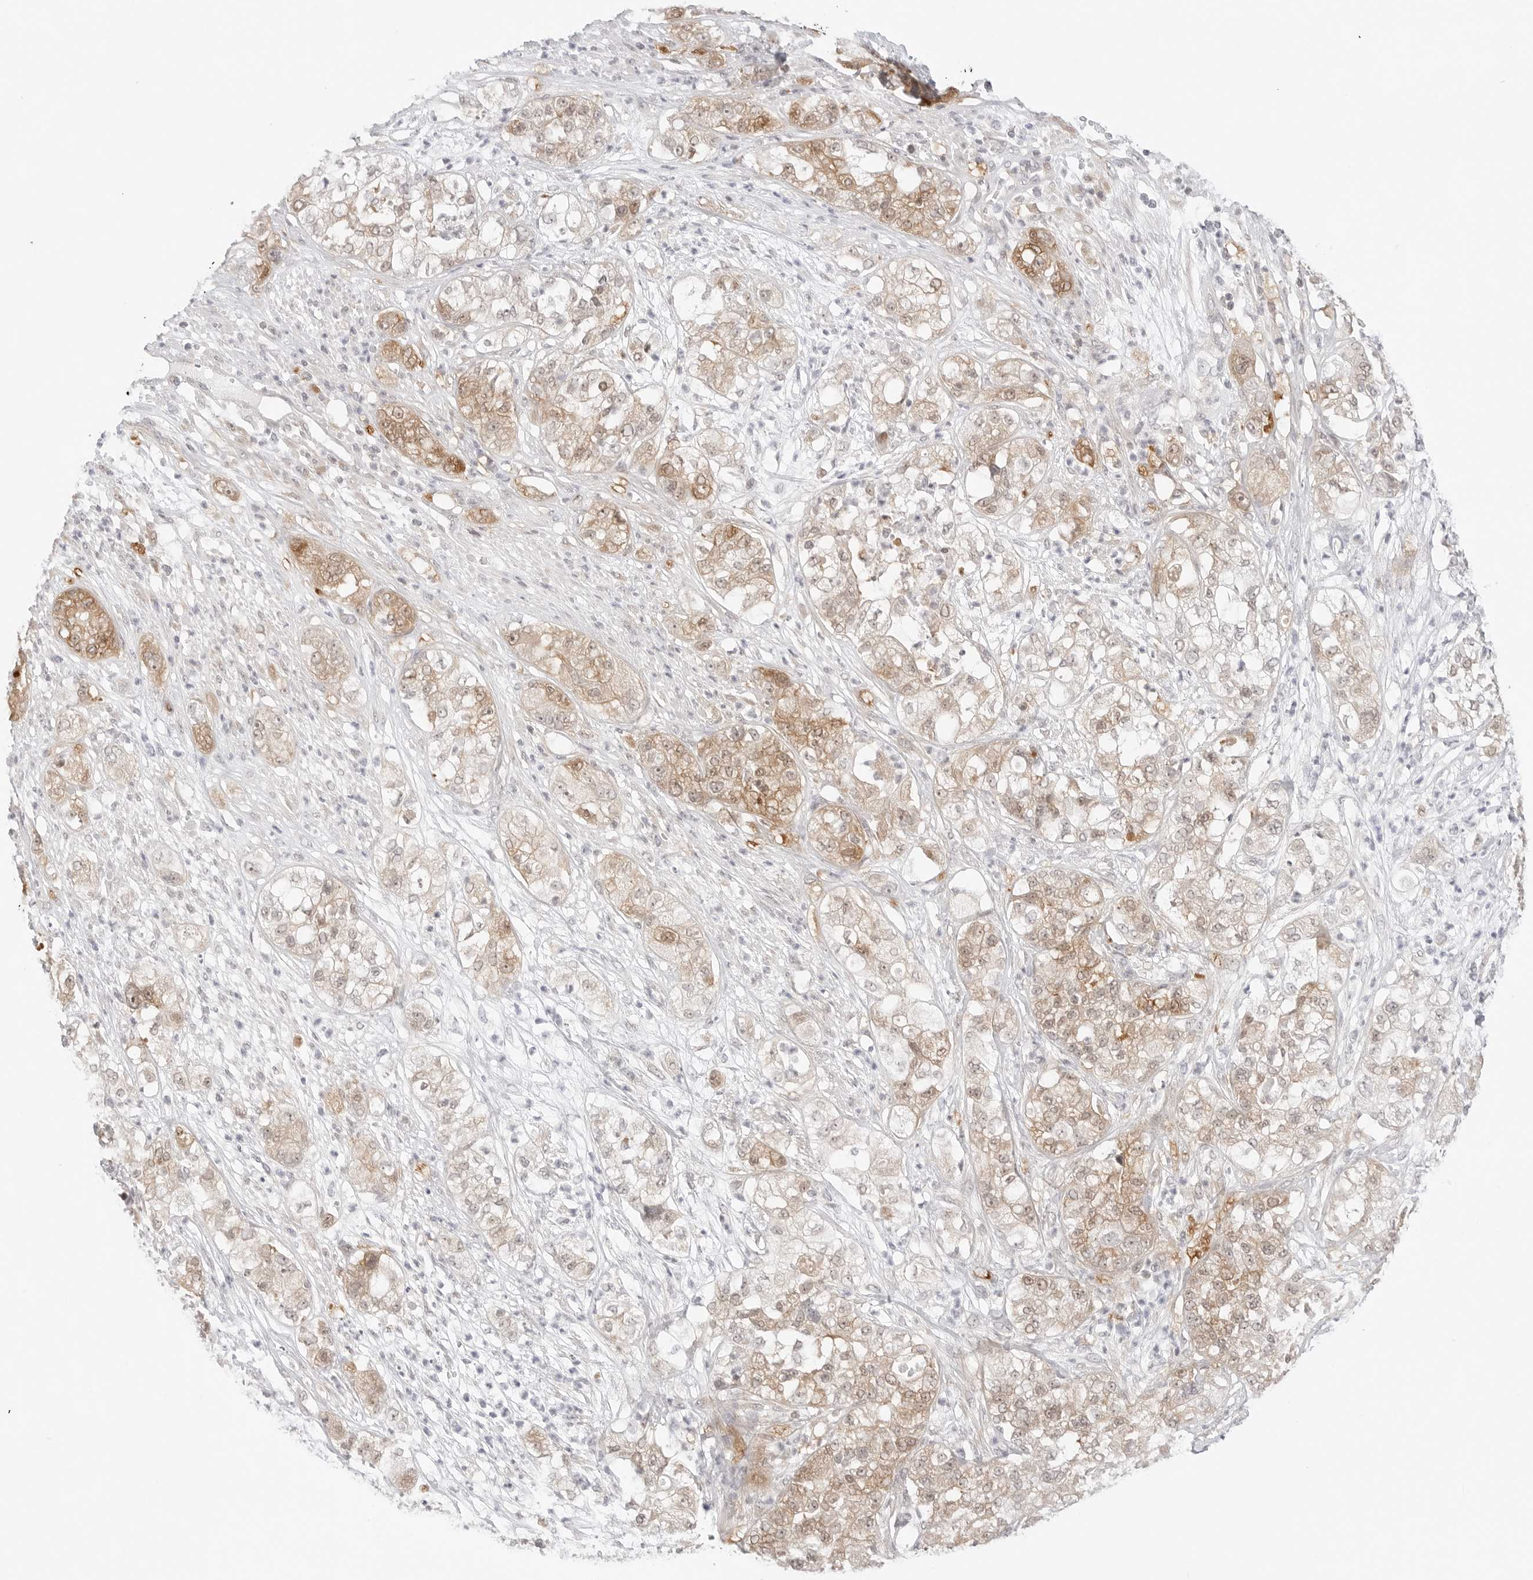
{"staining": {"intensity": "moderate", "quantity": ">75%", "location": "cytoplasmic/membranous,nuclear"}, "tissue": "pancreatic cancer", "cell_type": "Tumor cells", "image_type": "cancer", "snomed": [{"axis": "morphology", "description": "Adenocarcinoma, NOS"}, {"axis": "topography", "description": "Pancreas"}], "caption": "A brown stain labels moderate cytoplasmic/membranous and nuclear positivity of a protein in human pancreatic adenocarcinoma tumor cells.", "gene": "NUDC", "patient": {"sex": "female", "age": 78}}